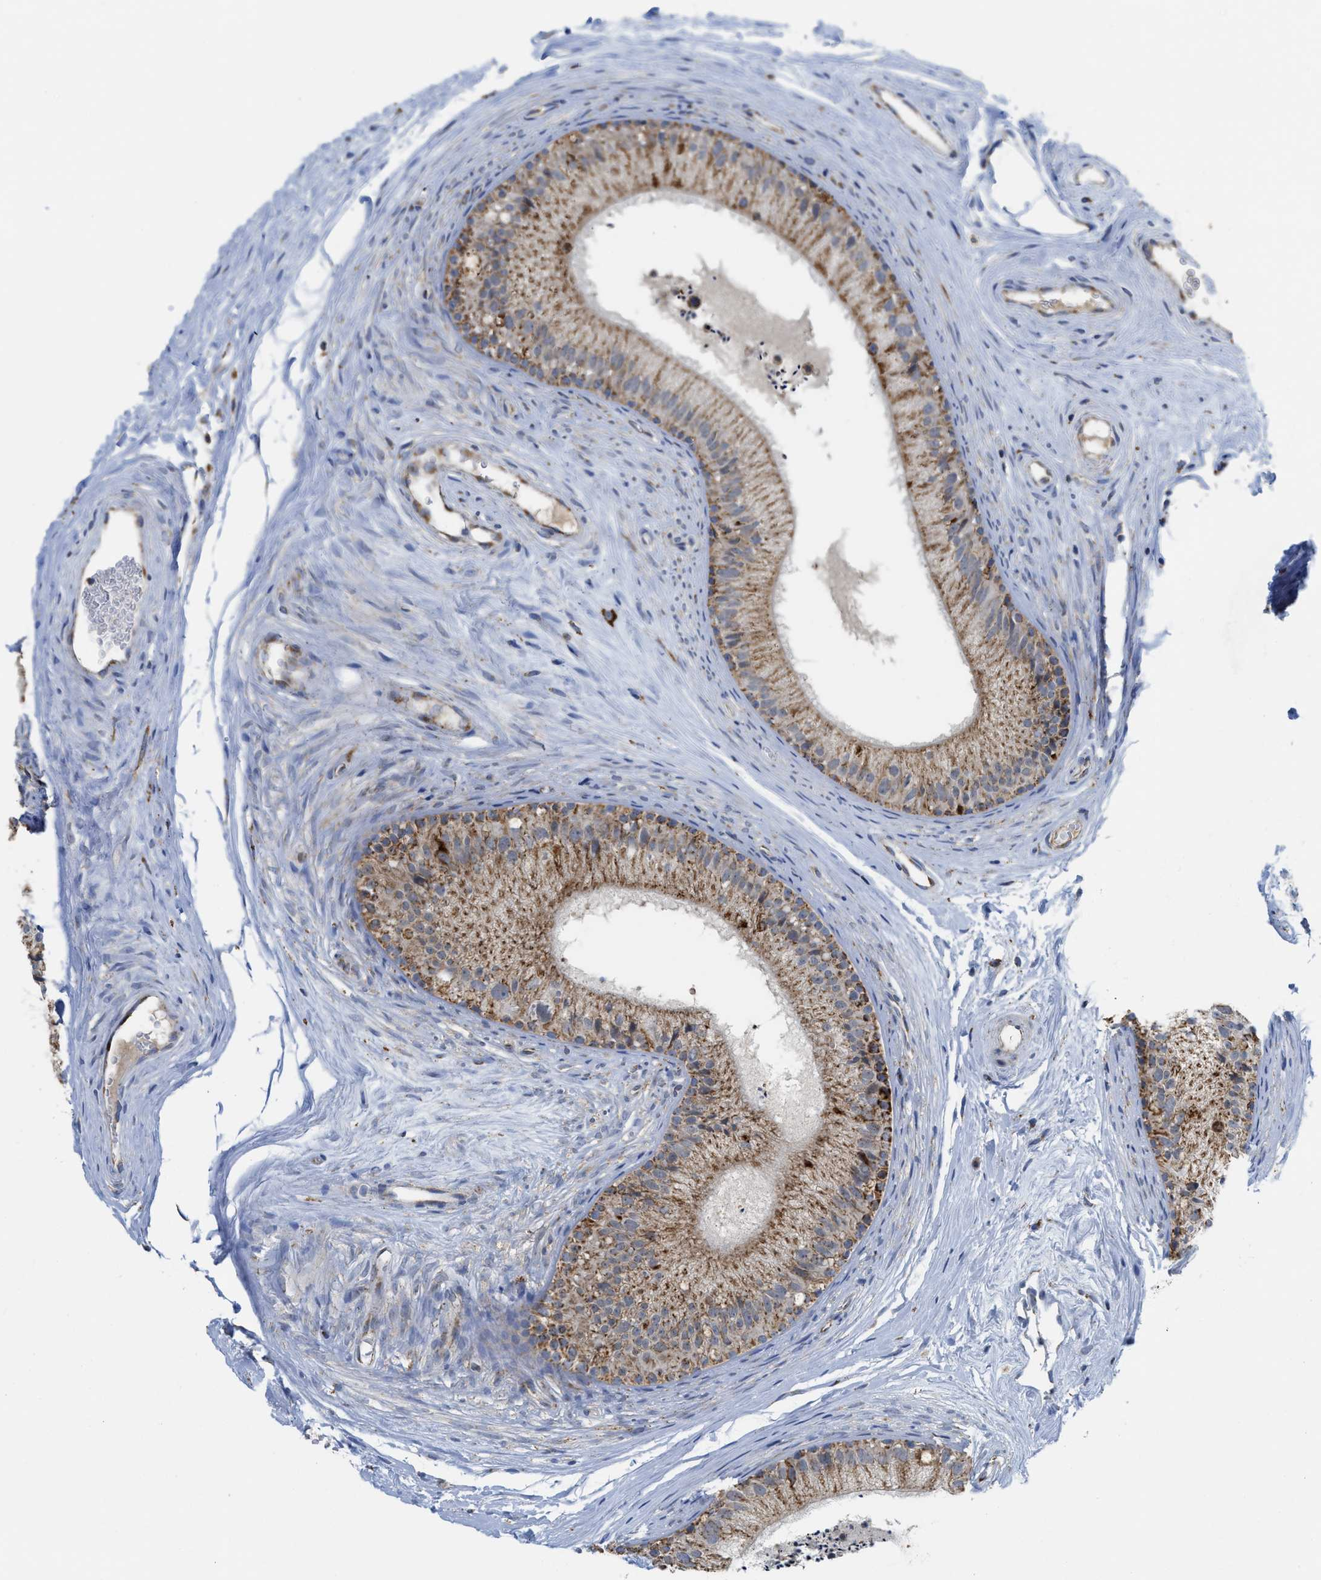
{"staining": {"intensity": "moderate", "quantity": ">75%", "location": "cytoplasmic/membranous"}, "tissue": "epididymis", "cell_type": "Glandular cells", "image_type": "normal", "snomed": [{"axis": "morphology", "description": "Normal tissue, NOS"}, {"axis": "topography", "description": "Epididymis"}], "caption": "Immunohistochemistry (IHC) image of unremarkable human epididymis stained for a protein (brown), which demonstrates medium levels of moderate cytoplasmic/membranous staining in approximately >75% of glandular cells.", "gene": "GATD3", "patient": {"sex": "male", "age": 56}}